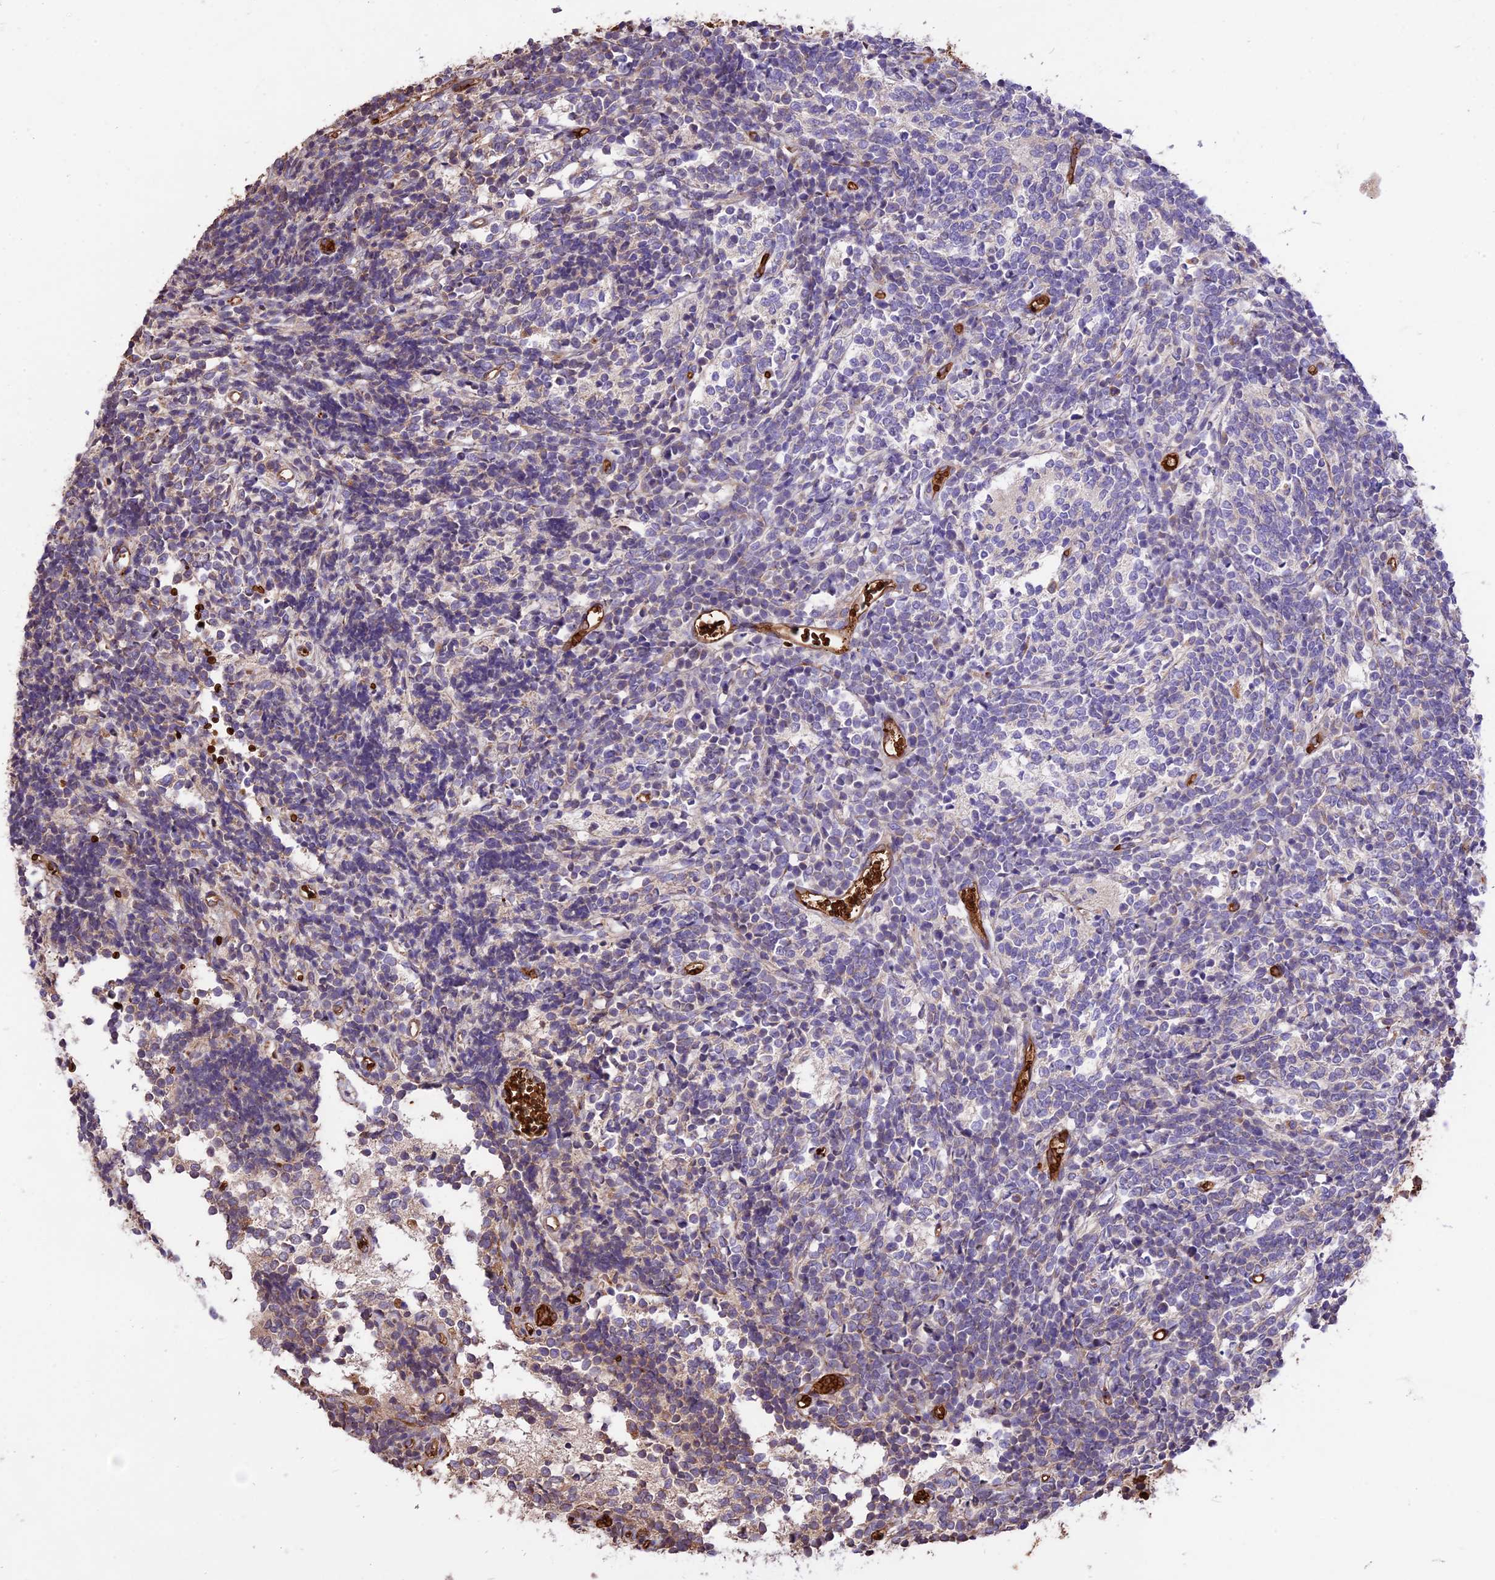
{"staining": {"intensity": "moderate", "quantity": "25%-75%", "location": "cytoplasmic/membranous"}, "tissue": "glioma", "cell_type": "Tumor cells", "image_type": "cancer", "snomed": [{"axis": "morphology", "description": "Glioma, malignant, Low grade"}, {"axis": "topography", "description": "Brain"}], "caption": "Moderate cytoplasmic/membranous protein positivity is present in about 25%-75% of tumor cells in low-grade glioma (malignant).", "gene": "TTC4", "patient": {"sex": "female", "age": 1}}